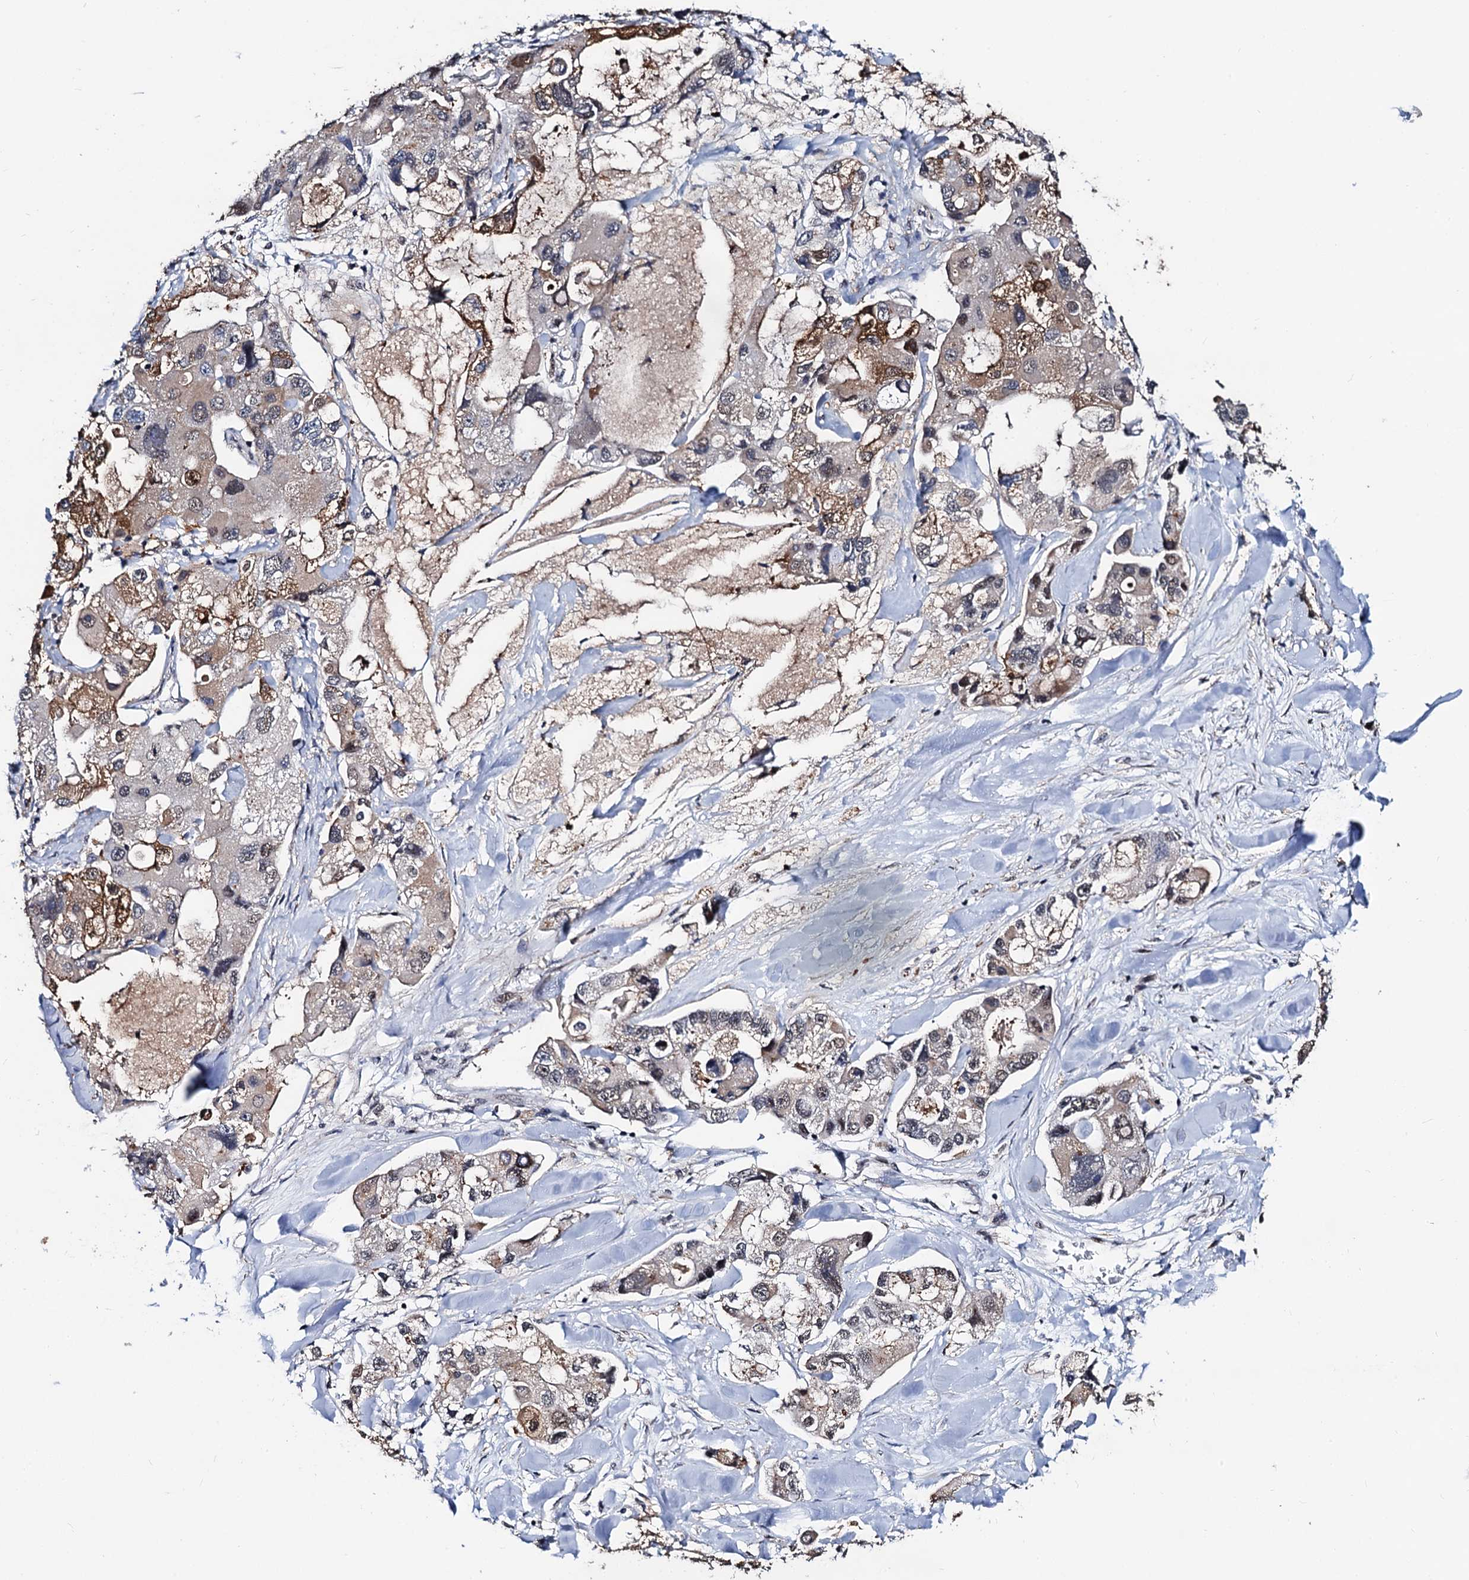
{"staining": {"intensity": "moderate", "quantity": "<25%", "location": "cytoplasmic/membranous,nuclear"}, "tissue": "lung cancer", "cell_type": "Tumor cells", "image_type": "cancer", "snomed": [{"axis": "morphology", "description": "Adenocarcinoma, NOS"}, {"axis": "topography", "description": "Lung"}], "caption": "Lung cancer (adenocarcinoma) tissue displays moderate cytoplasmic/membranous and nuclear positivity in approximately <25% of tumor cells (DAB (3,3'-diaminobenzidine) IHC, brown staining for protein, blue staining for nuclei).", "gene": "FAM222A", "patient": {"sex": "female", "age": 54}}